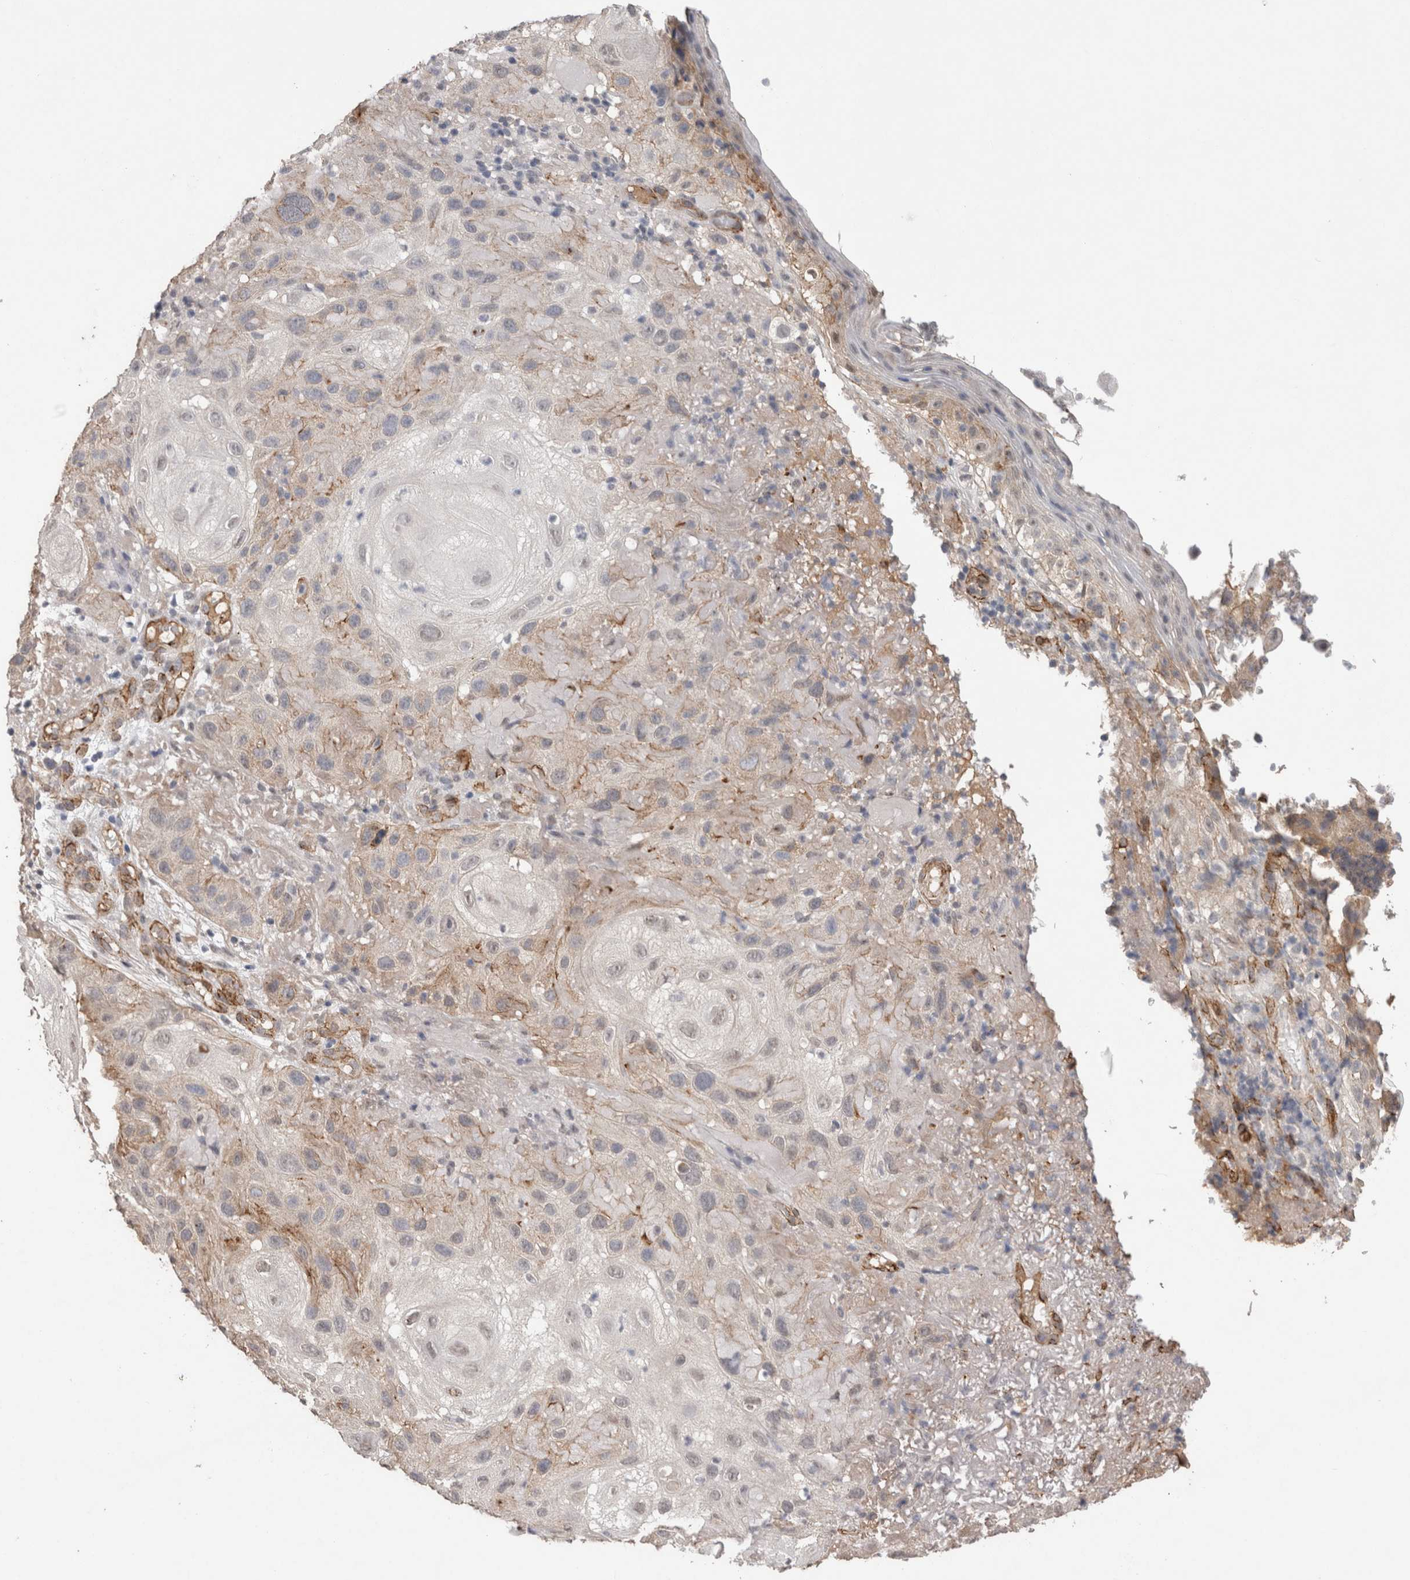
{"staining": {"intensity": "weak", "quantity": "25%-75%", "location": "cytoplasmic/membranous"}, "tissue": "skin cancer", "cell_type": "Tumor cells", "image_type": "cancer", "snomed": [{"axis": "morphology", "description": "Squamous cell carcinoma, NOS"}, {"axis": "topography", "description": "Skin"}], "caption": "This photomicrograph reveals IHC staining of squamous cell carcinoma (skin), with low weak cytoplasmic/membranous expression in about 25%-75% of tumor cells.", "gene": "CDH13", "patient": {"sex": "female", "age": 96}}